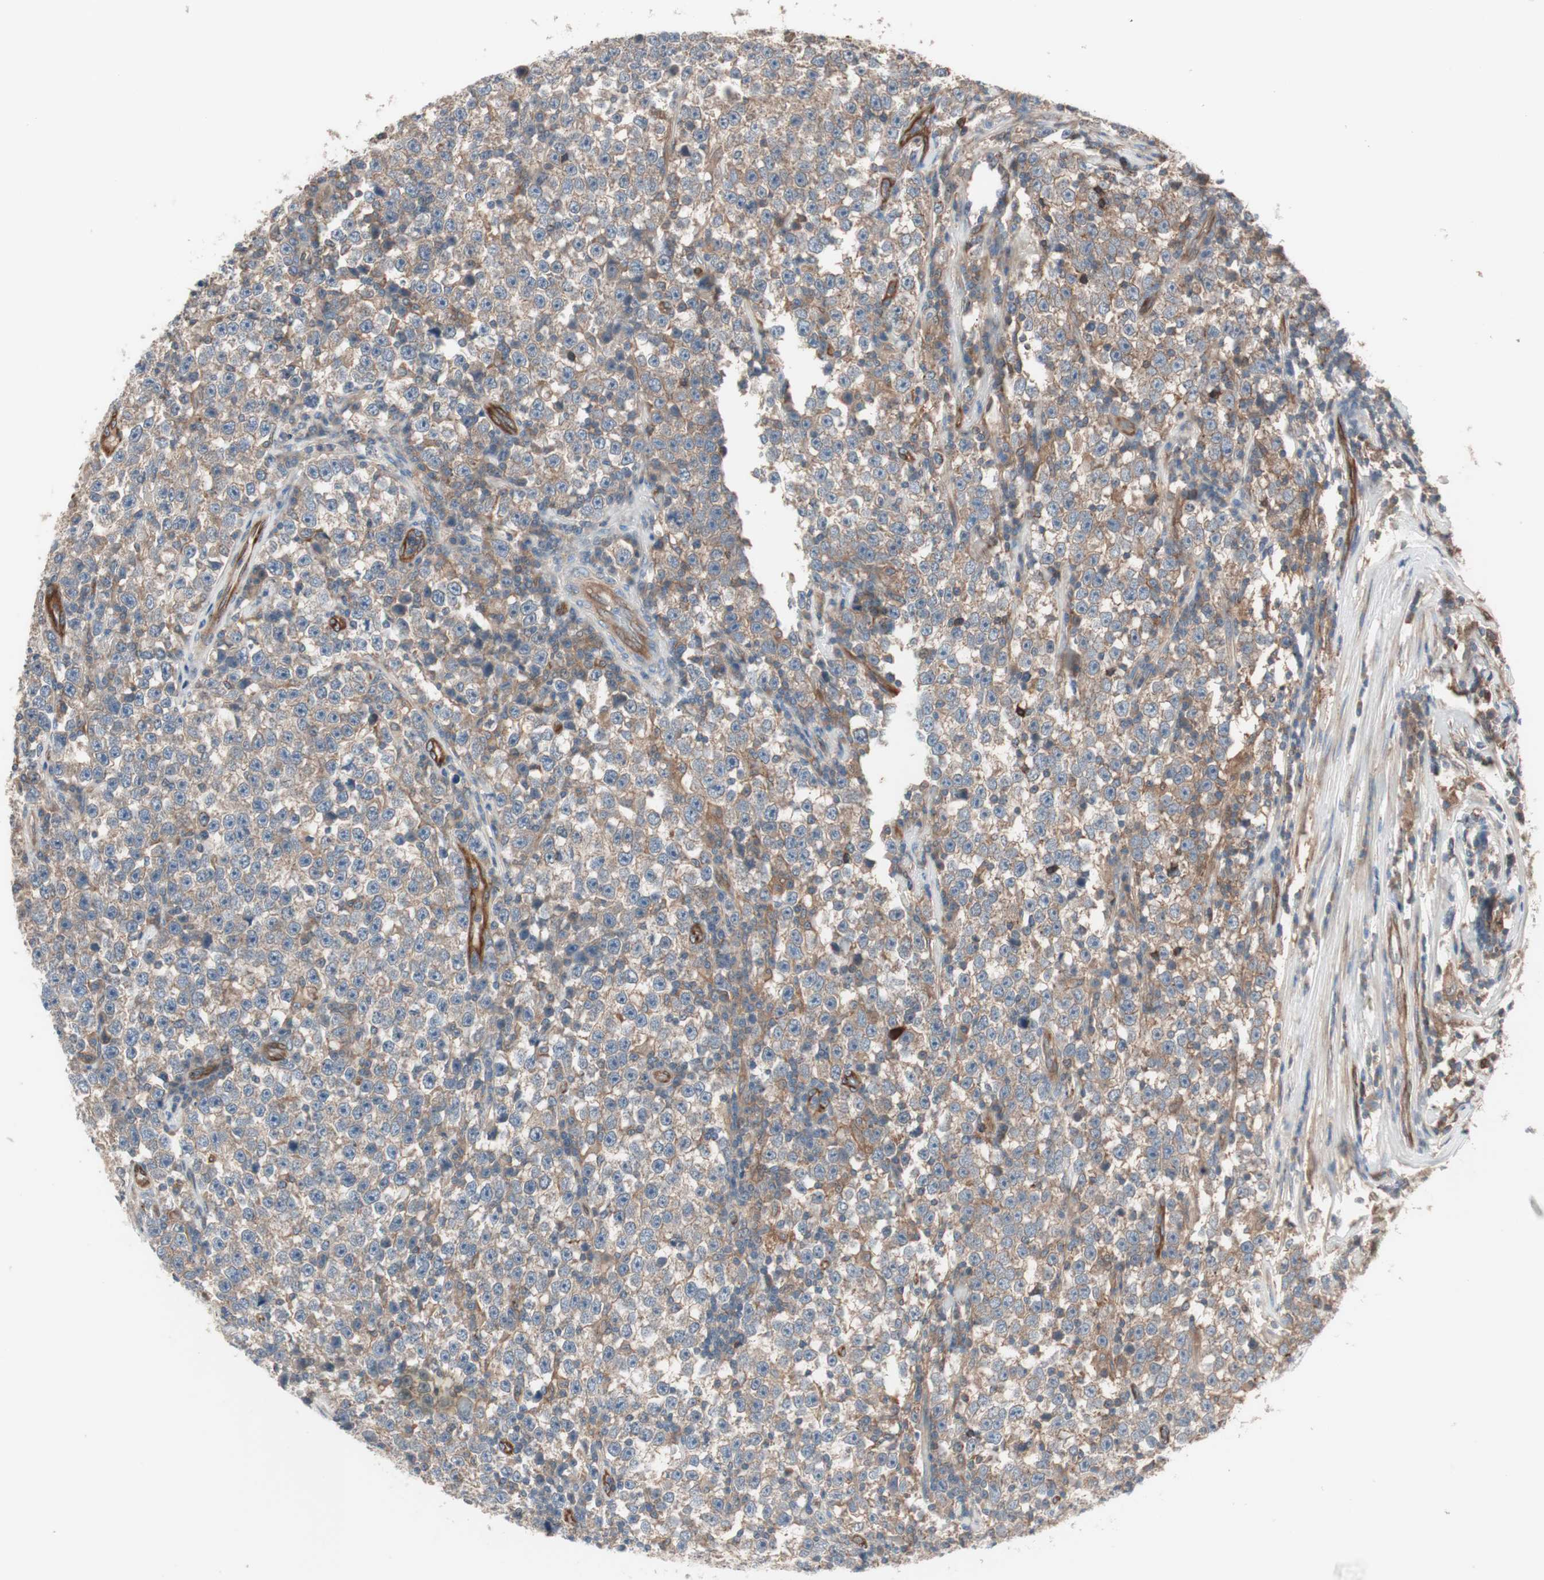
{"staining": {"intensity": "moderate", "quantity": ">75%", "location": "cytoplasmic/membranous"}, "tissue": "testis cancer", "cell_type": "Tumor cells", "image_type": "cancer", "snomed": [{"axis": "morphology", "description": "Seminoma, NOS"}, {"axis": "topography", "description": "Testis"}], "caption": "Tumor cells show moderate cytoplasmic/membranous staining in approximately >75% of cells in testis seminoma.", "gene": "STAB1", "patient": {"sex": "male", "age": 43}}